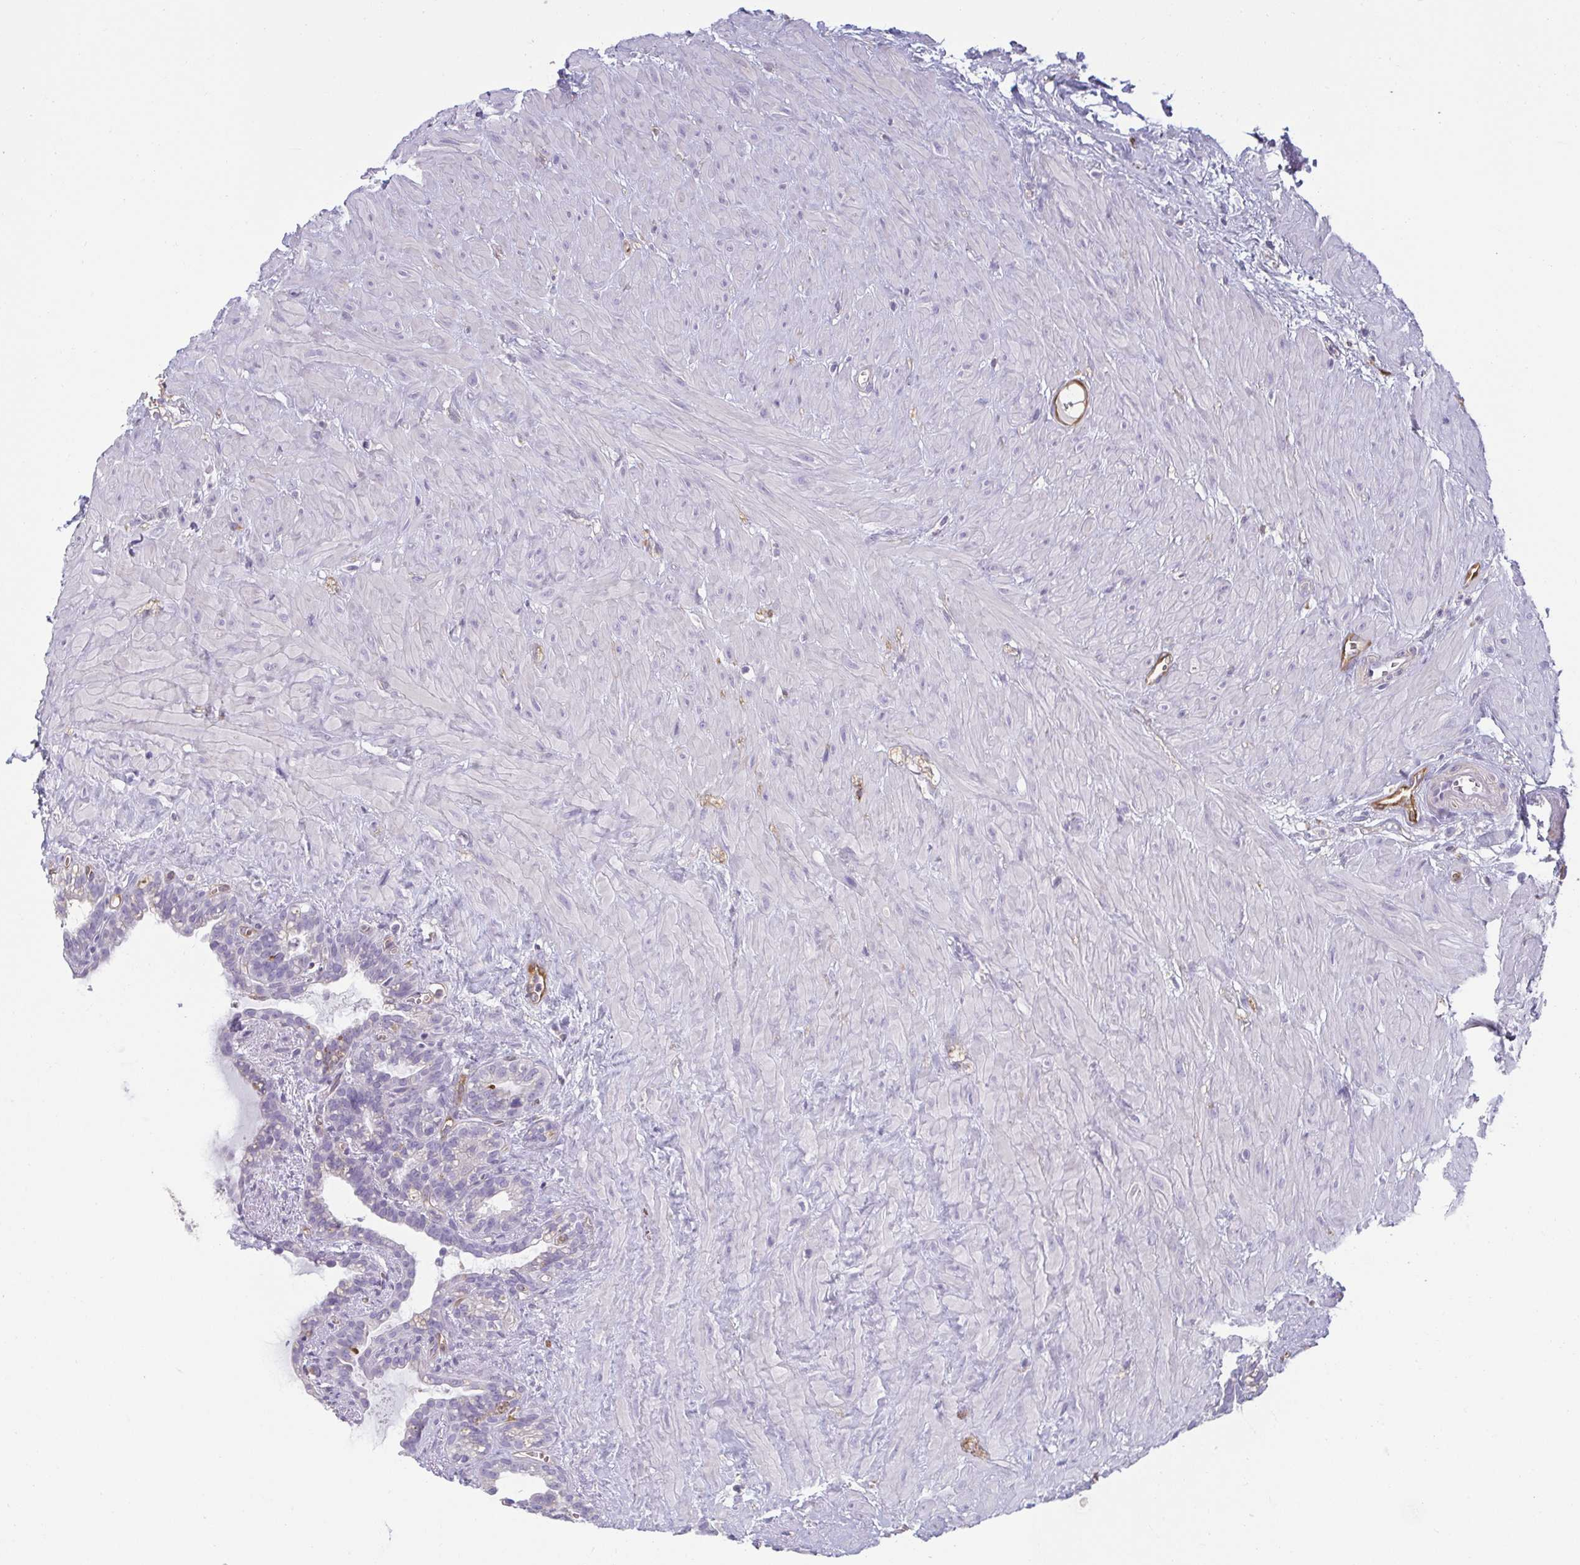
{"staining": {"intensity": "negative", "quantity": "none", "location": "none"}, "tissue": "seminal vesicle", "cell_type": "Glandular cells", "image_type": "normal", "snomed": [{"axis": "morphology", "description": "Normal tissue, NOS"}, {"axis": "topography", "description": "Seminal veicle"}], "caption": "There is no significant expression in glandular cells of seminal vesicle. (Brightfield microscopy of DAB immunohistochemistry (IHC) at high magnification).", "gene": "PDE2A", "patient": {"sex": "male", "age": 76}}